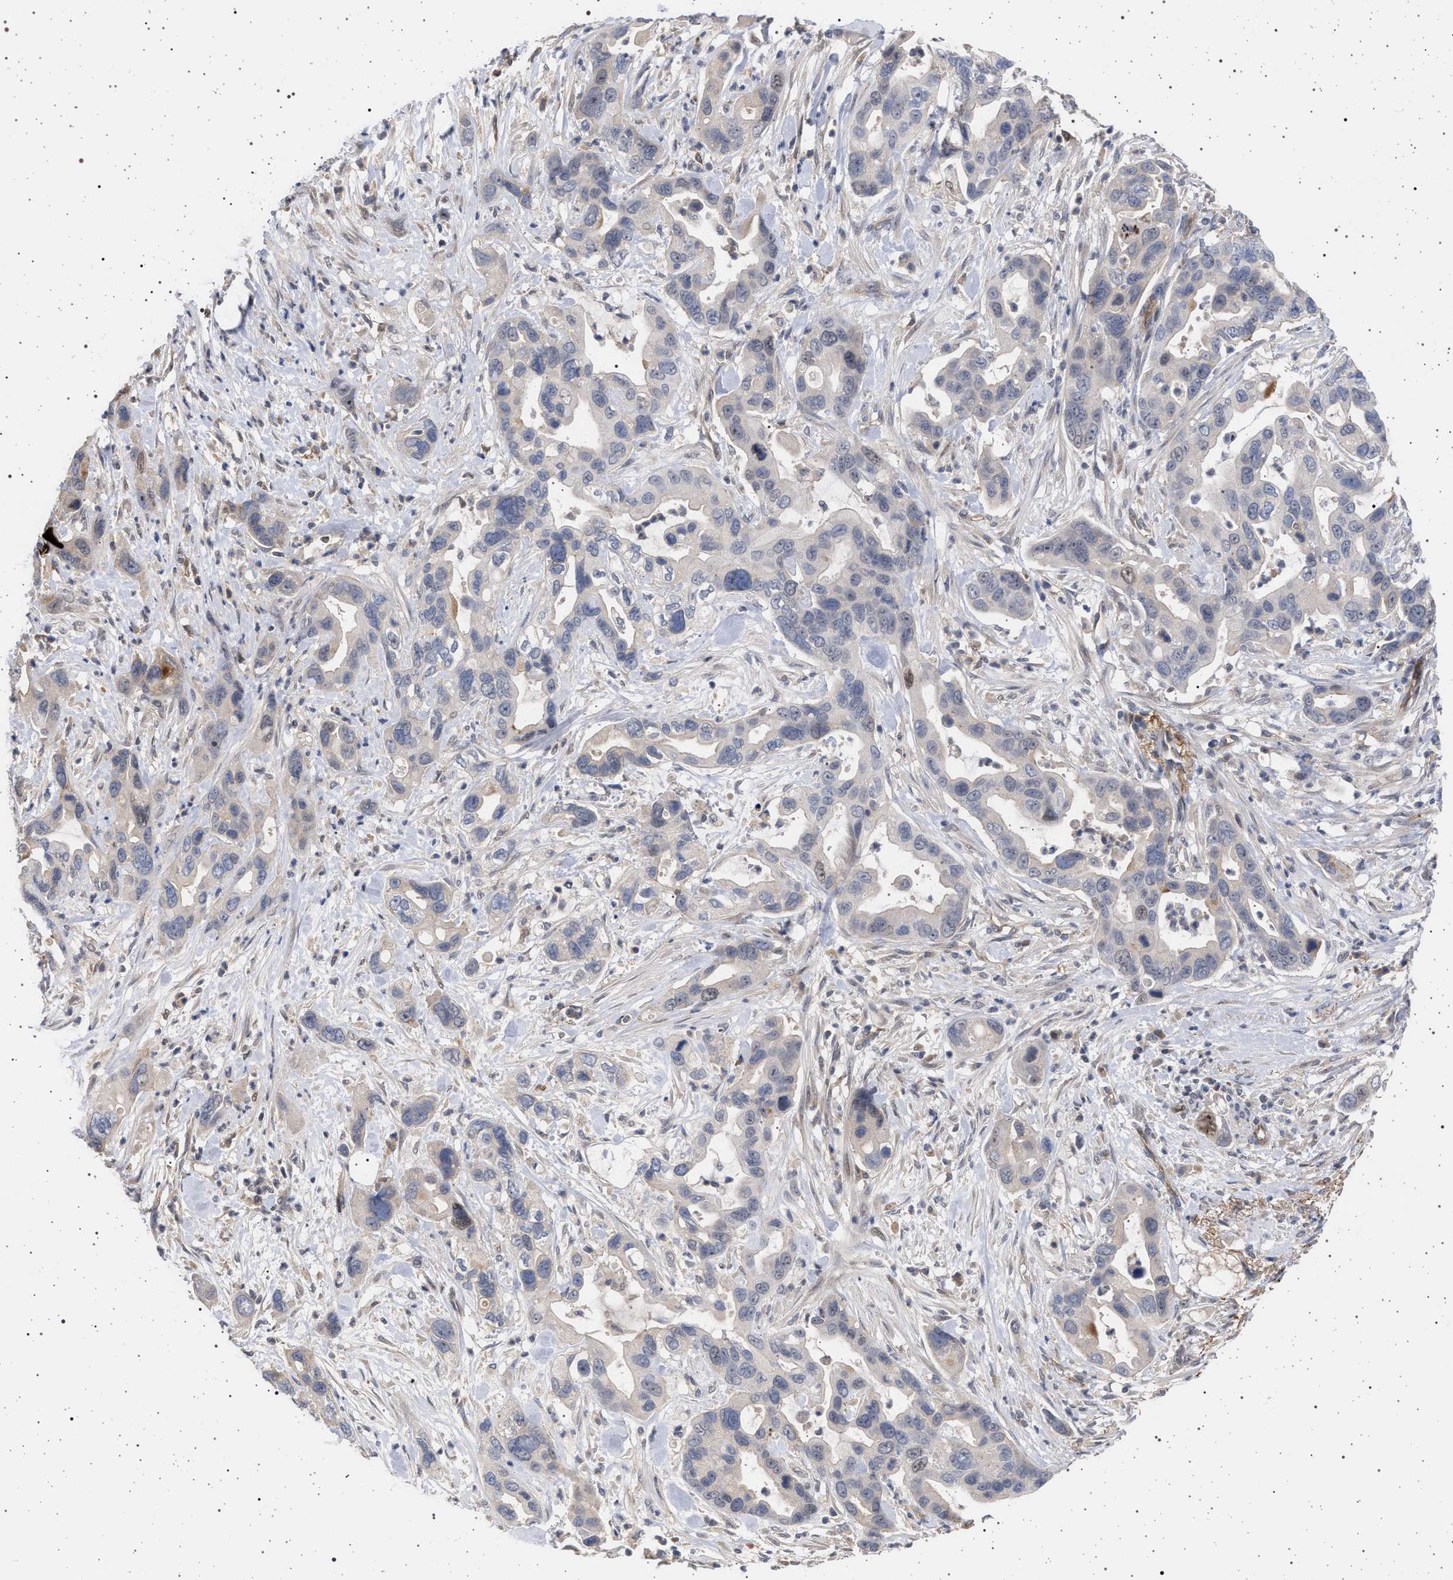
{"staining": {"intensity": "negative", "quantity": "none", "location": "none"}, "tissue": "pancreatic cancer", "cell_type": "Tumor cells", "image_type": "cancer", "snomed": [{"axis": "morphology", "description": "Adenocarcinoma, NOS"}, {"axis": "topography", "description": "Pancreas"}], "caption": "This is an immunohistochemistry photomicrograph of adenocarcinoma (pancreatic). There is no positivity in tumor cells.", "gene": "RBM48", "patient": {"sex": "female", "age": 70}}